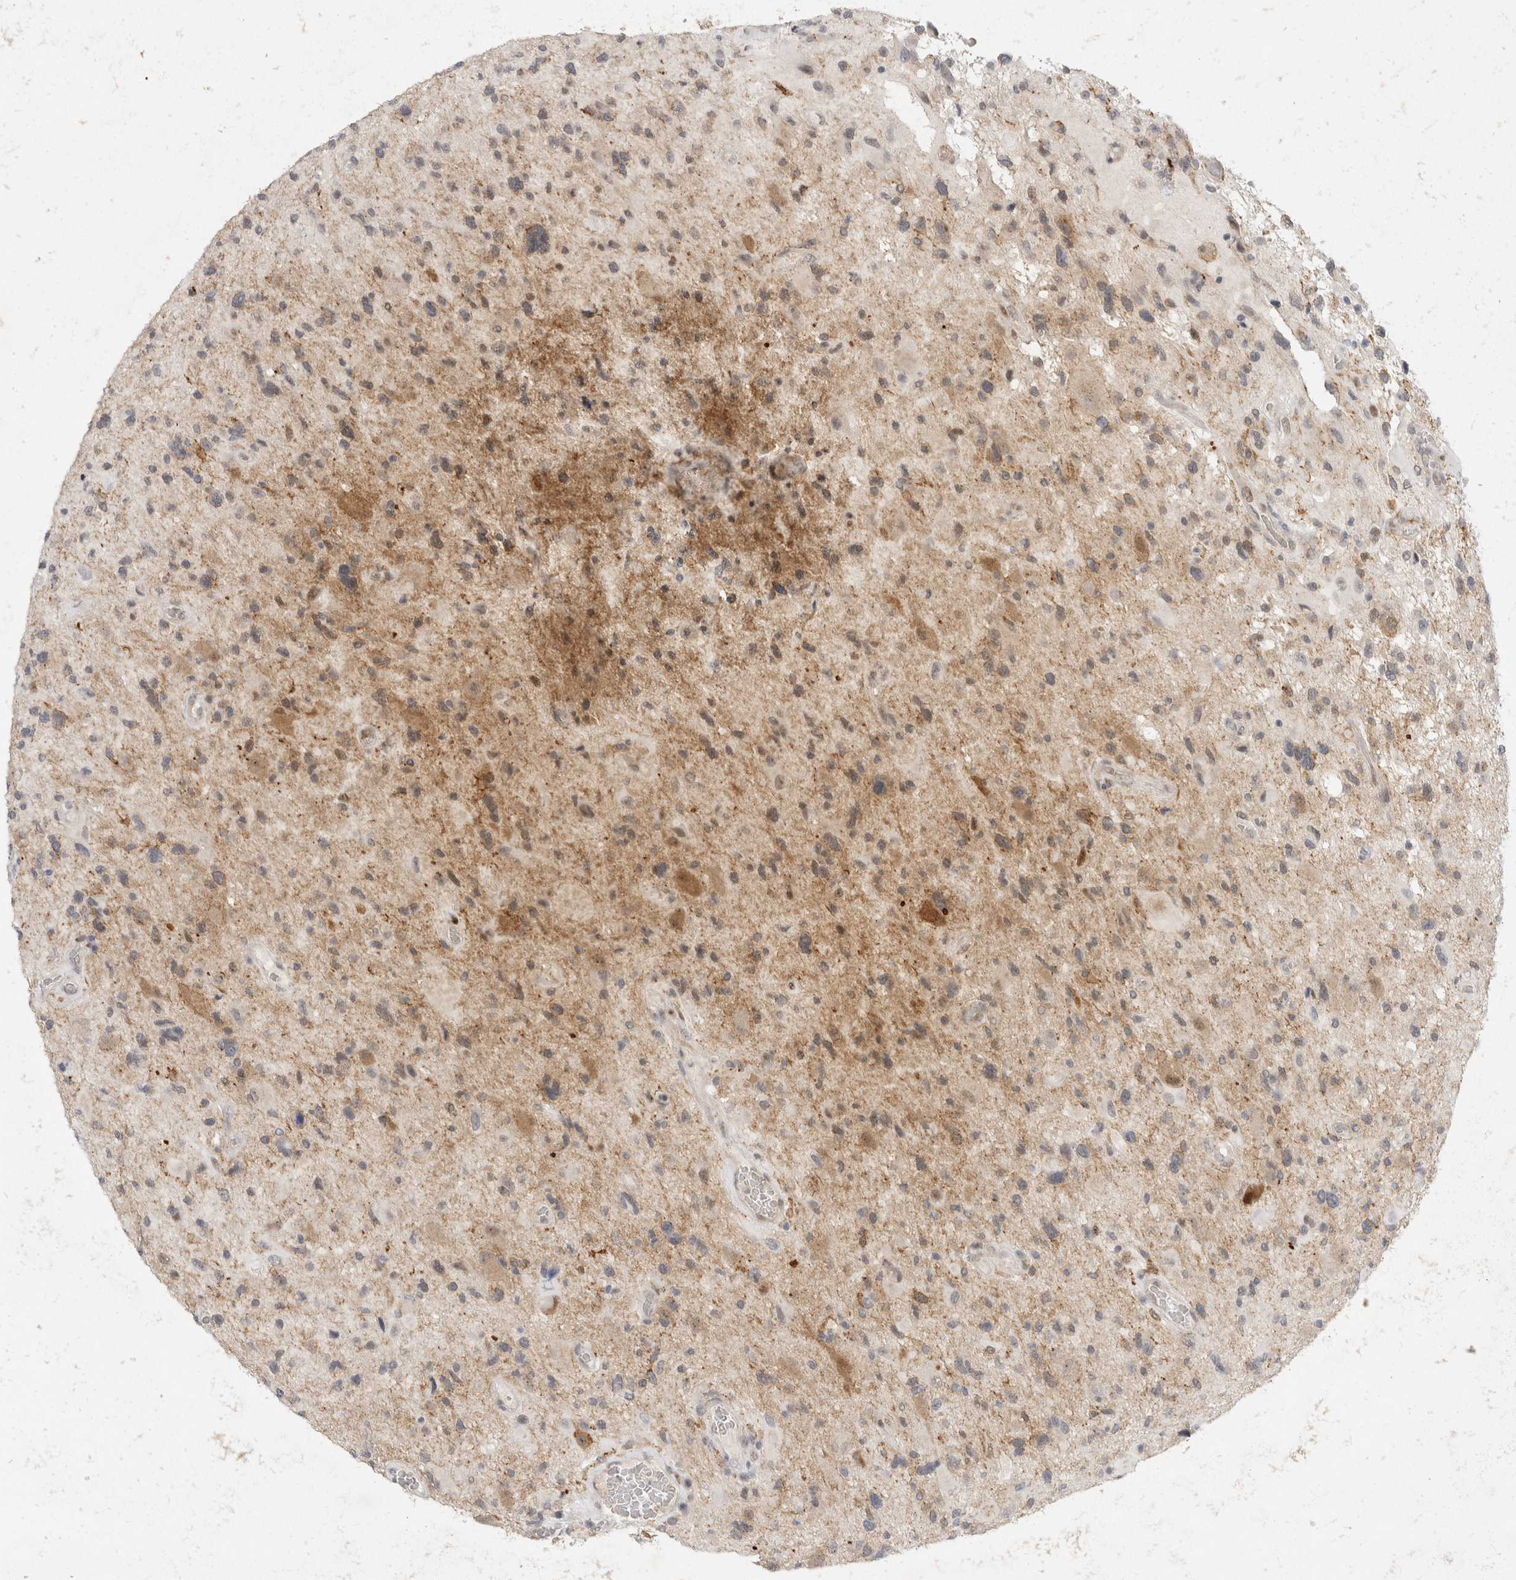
{"staining": {"intensity": "moderate", "quantity": "<25%", "location": "cytoplasmic/membranous"}, "tissue": "glioma", "cell_type": "Tumor cells", "image_type": "cancer", "snomed": [{"axis": "morphology", "description": "Glioma, malignant, High grade"}, {"axis": "topography", "description": "Brain"}], "caption": "A micrograph of human high-grade glioma (malignant) stained for a protein displays moderate cytoplasmic/membranous brown staining in tumor cells. (Brightfield microscopy of DAB IHC at high magnification).", "gene": "TOM1L2", "patient": {"sex": "male", "age": 33}}